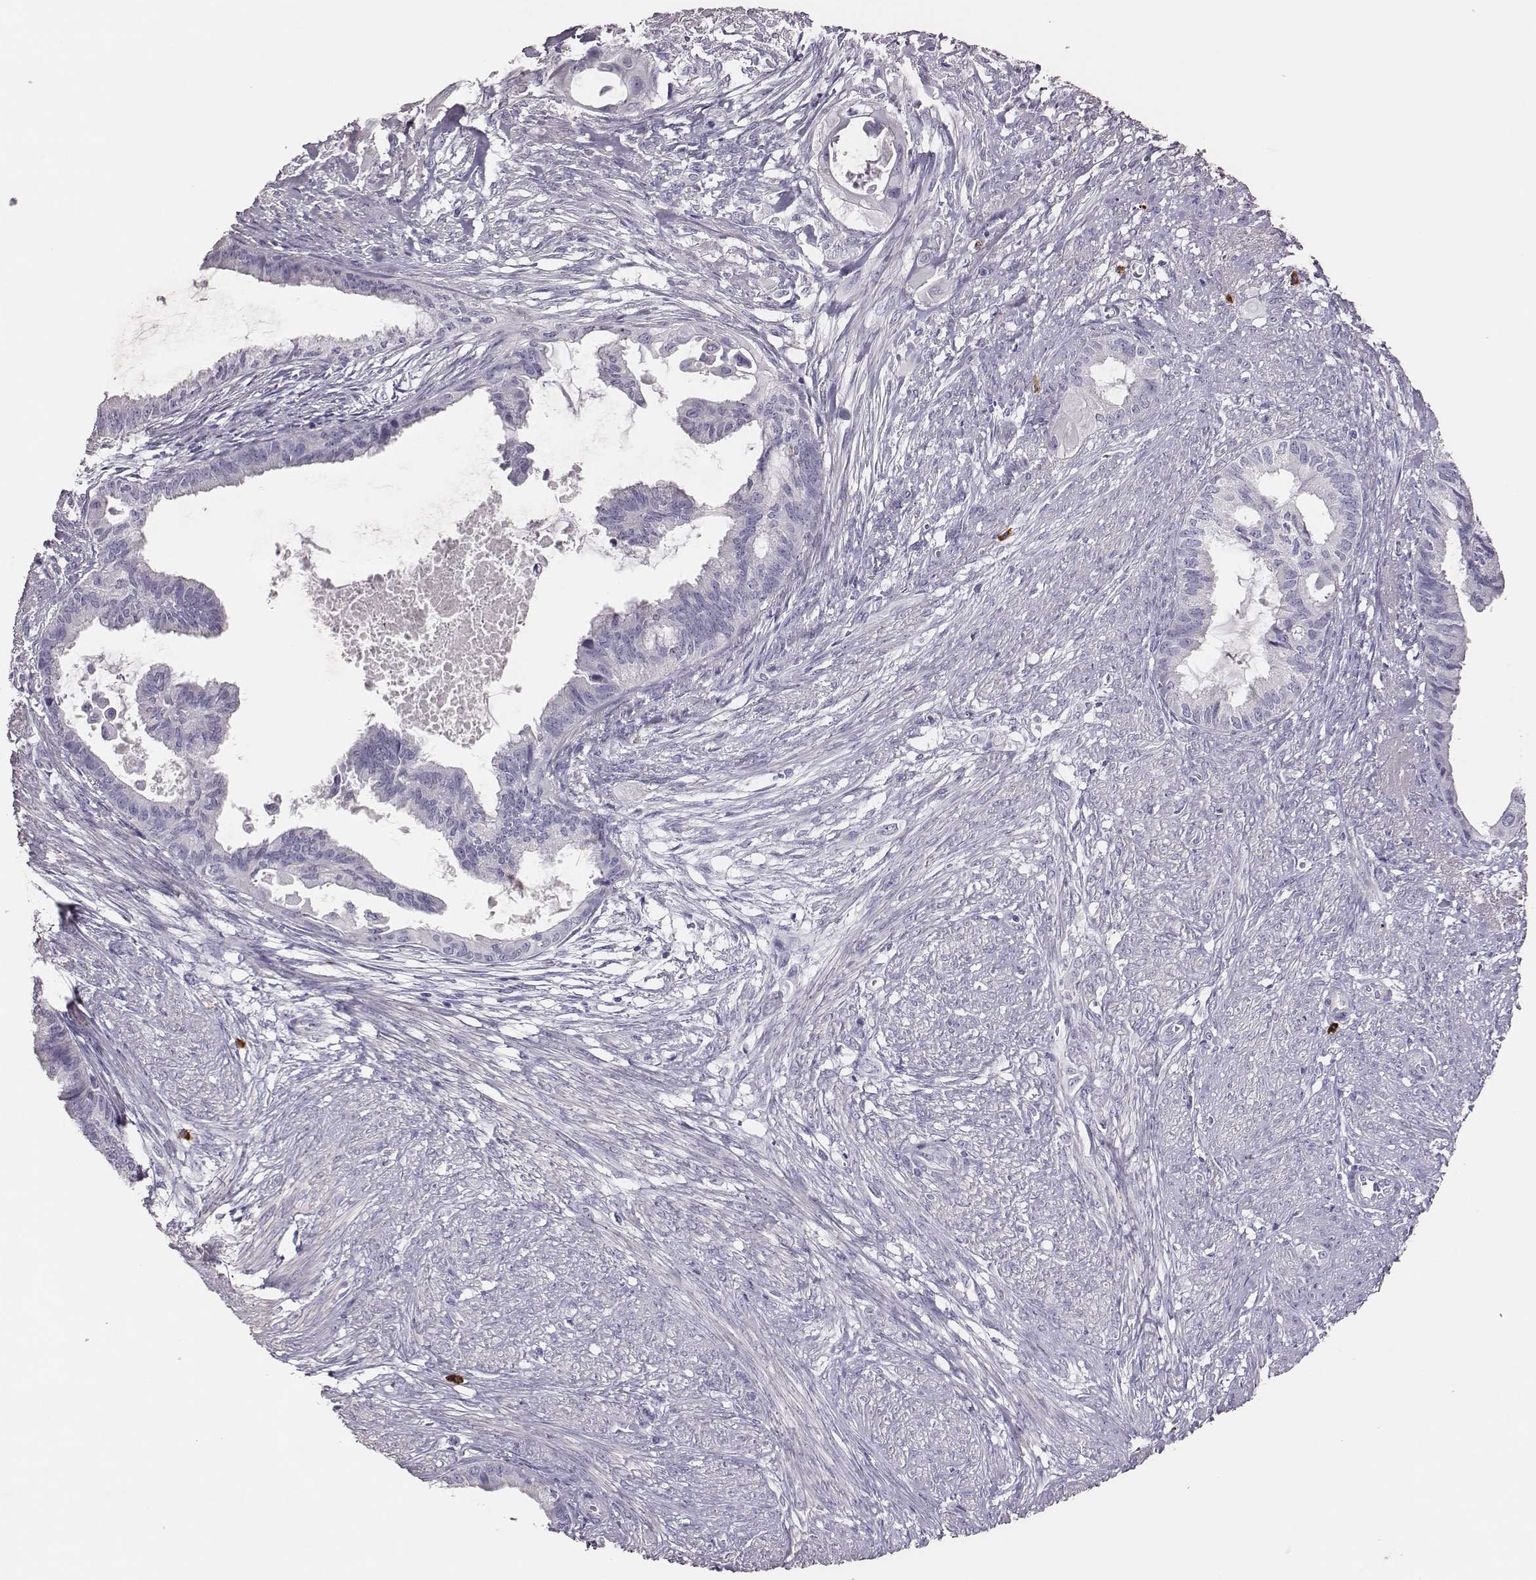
{"staining": {"intensity": "negative", "quantity": "none", "location": "none"}, "tissue": "endometrial cancer", "cell_type": "Tumor cells", "image_type": "cancer", "snomed": [{"axis": "morphology", "description": "Adenocarcinoma, NOS"}, {"axis": "topography", "description": "Endometrium"}], "caption": "The photomicrograph displays no significant staining in tumor cells of endometrial adenocarcinoma.", "gene": "P2RY10", "patient": {"sex": "female", "age": 86}}